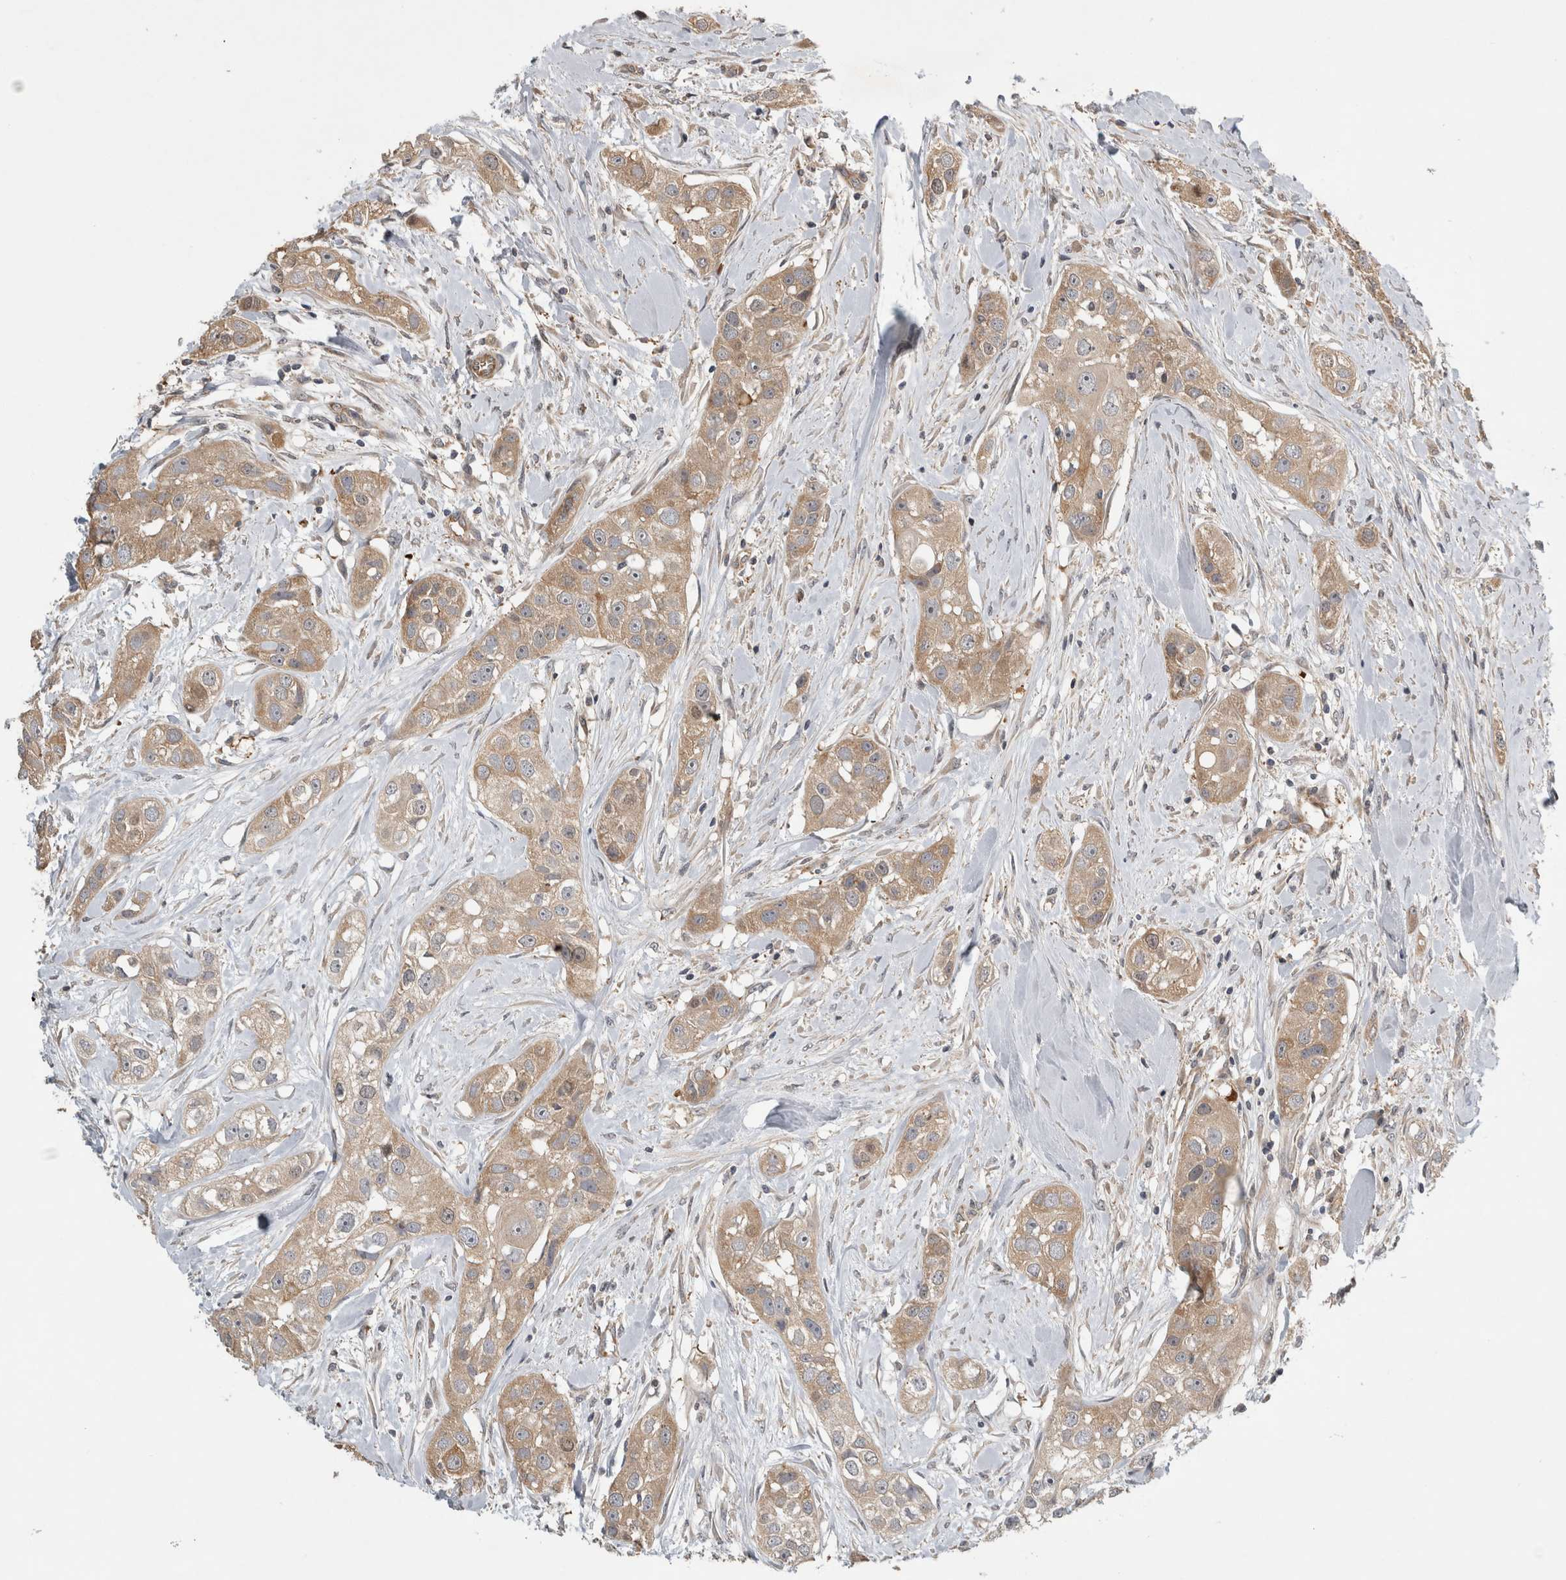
{"staining": {"intensity": "weak", "quantity": ">75%", "location": "cytoplasmic/membranous"}, "tissue": "head and neck cancer", "cell_type": "Tumor cells", "image_type": "cancer", "snomed": [{"axis": "morphology", "description": "Normal tissue, NOS"}, {"axis": "morphology", "description": "Squamous cell carcinoma, NOS"}, {"axis": "topography", "description": "Skeletal muscle"}, {"axis": "topography", "description": "Head-Neck"}], "caption": "IHC image of neoplastic tissue: human head and neck squamous cell carcinoma stained using immunohistochemistry (IHC) reveals low levels of weak protein expression localized specifically in the cytoplasmic/membranous of tumor cells, appearing as a cytoplasmic/membranous brown color.", "gene": "TRMT61B", "patient": {"sex": "male", "age": 51}}